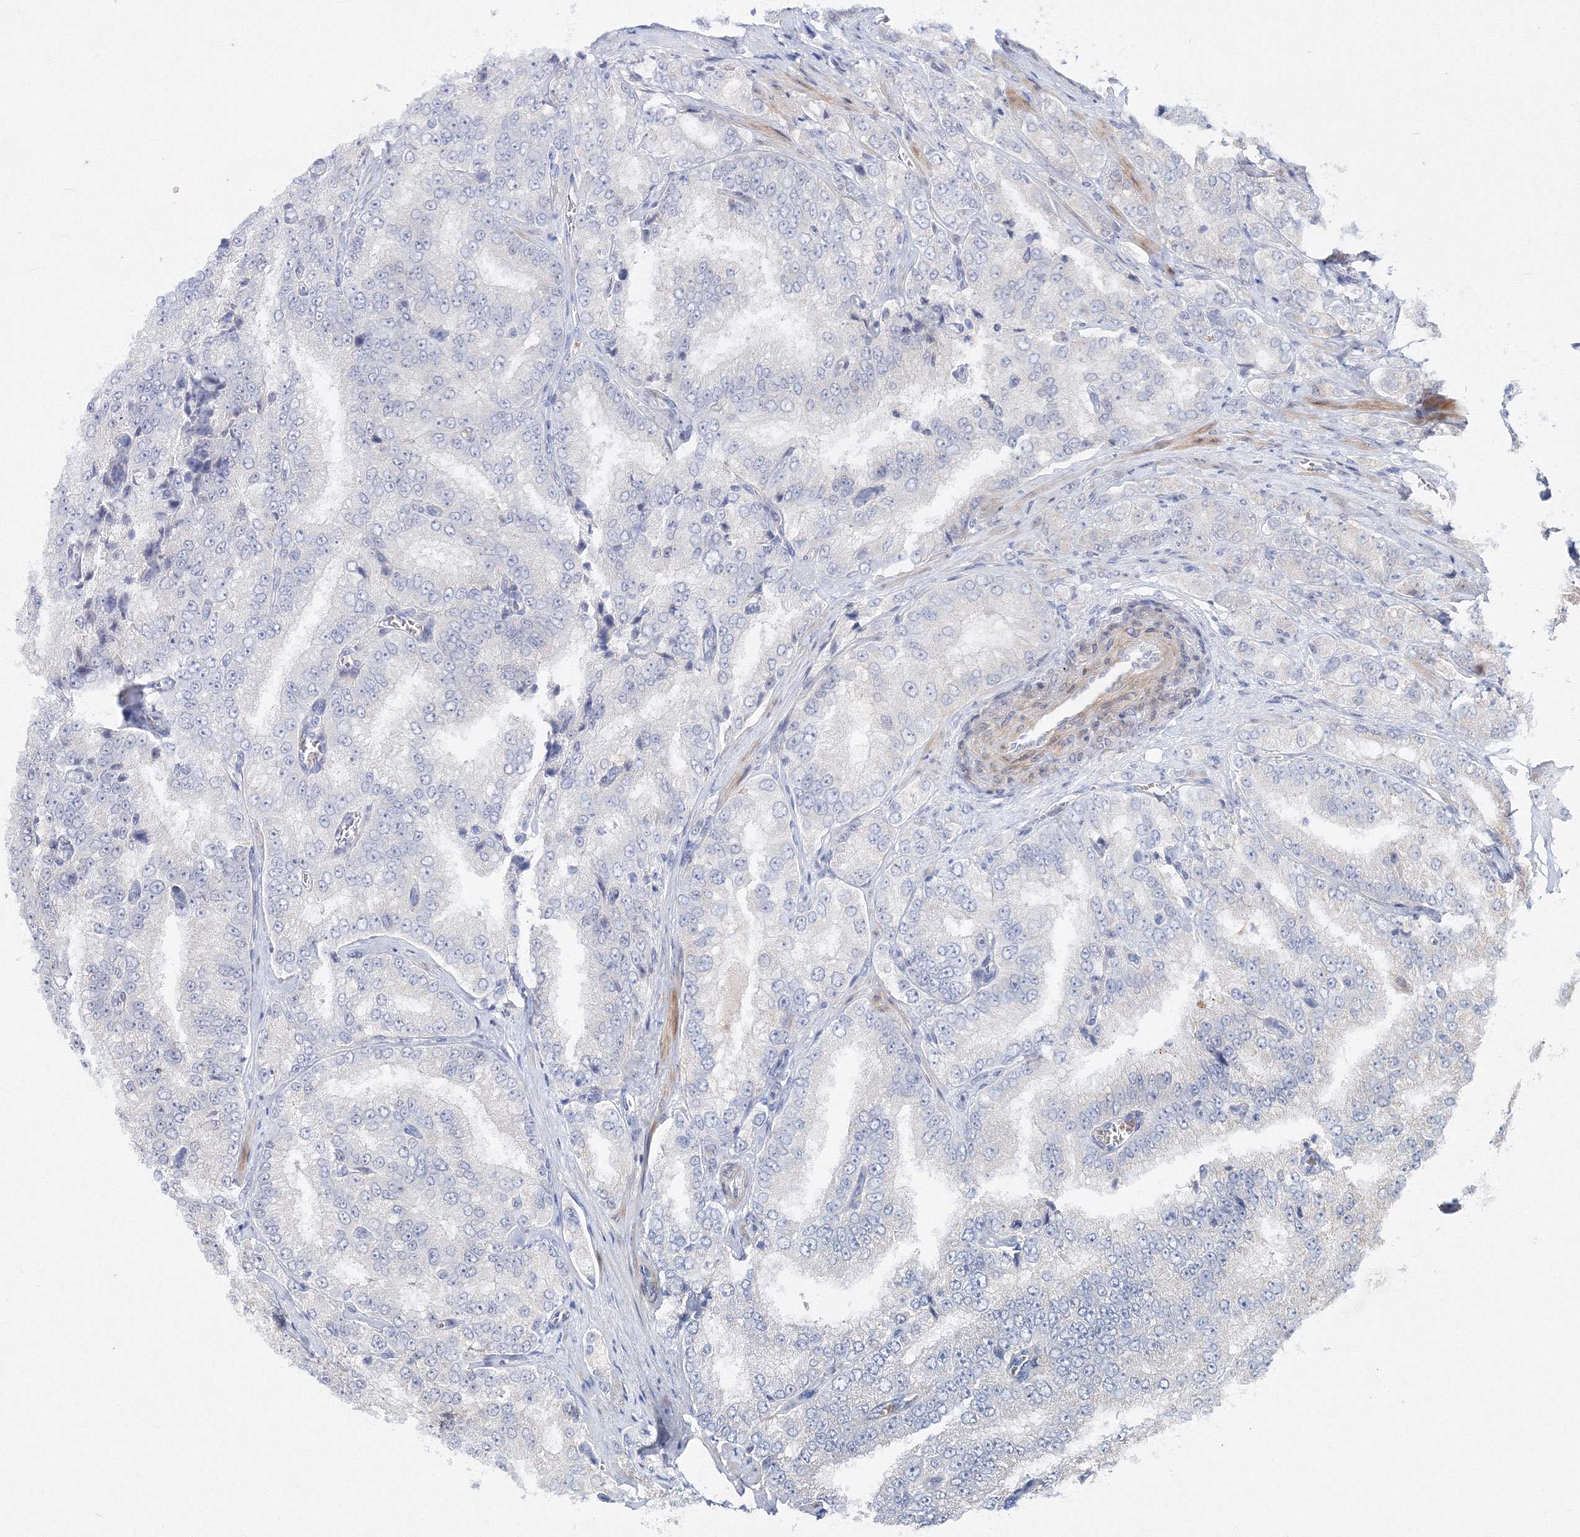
{"staining": {"intensity": "negative", "quantity": "none", "location": "none"}, "tissue": "prostate cancer", "cell_type": "Tumor cells", "image_type": "cancer", "snomed": [{"axis": "morphology", "description": "Adenocarcinoma, High grade"}, {"axis": "topography", "description": "Prostate"}], "caption": "IHC micrograph of prostate cancer stained for a protein (brown), which displays no staining in tumor cells.", "gene": "C11orf52", "patient": {"sex": "male", "age": 58}}